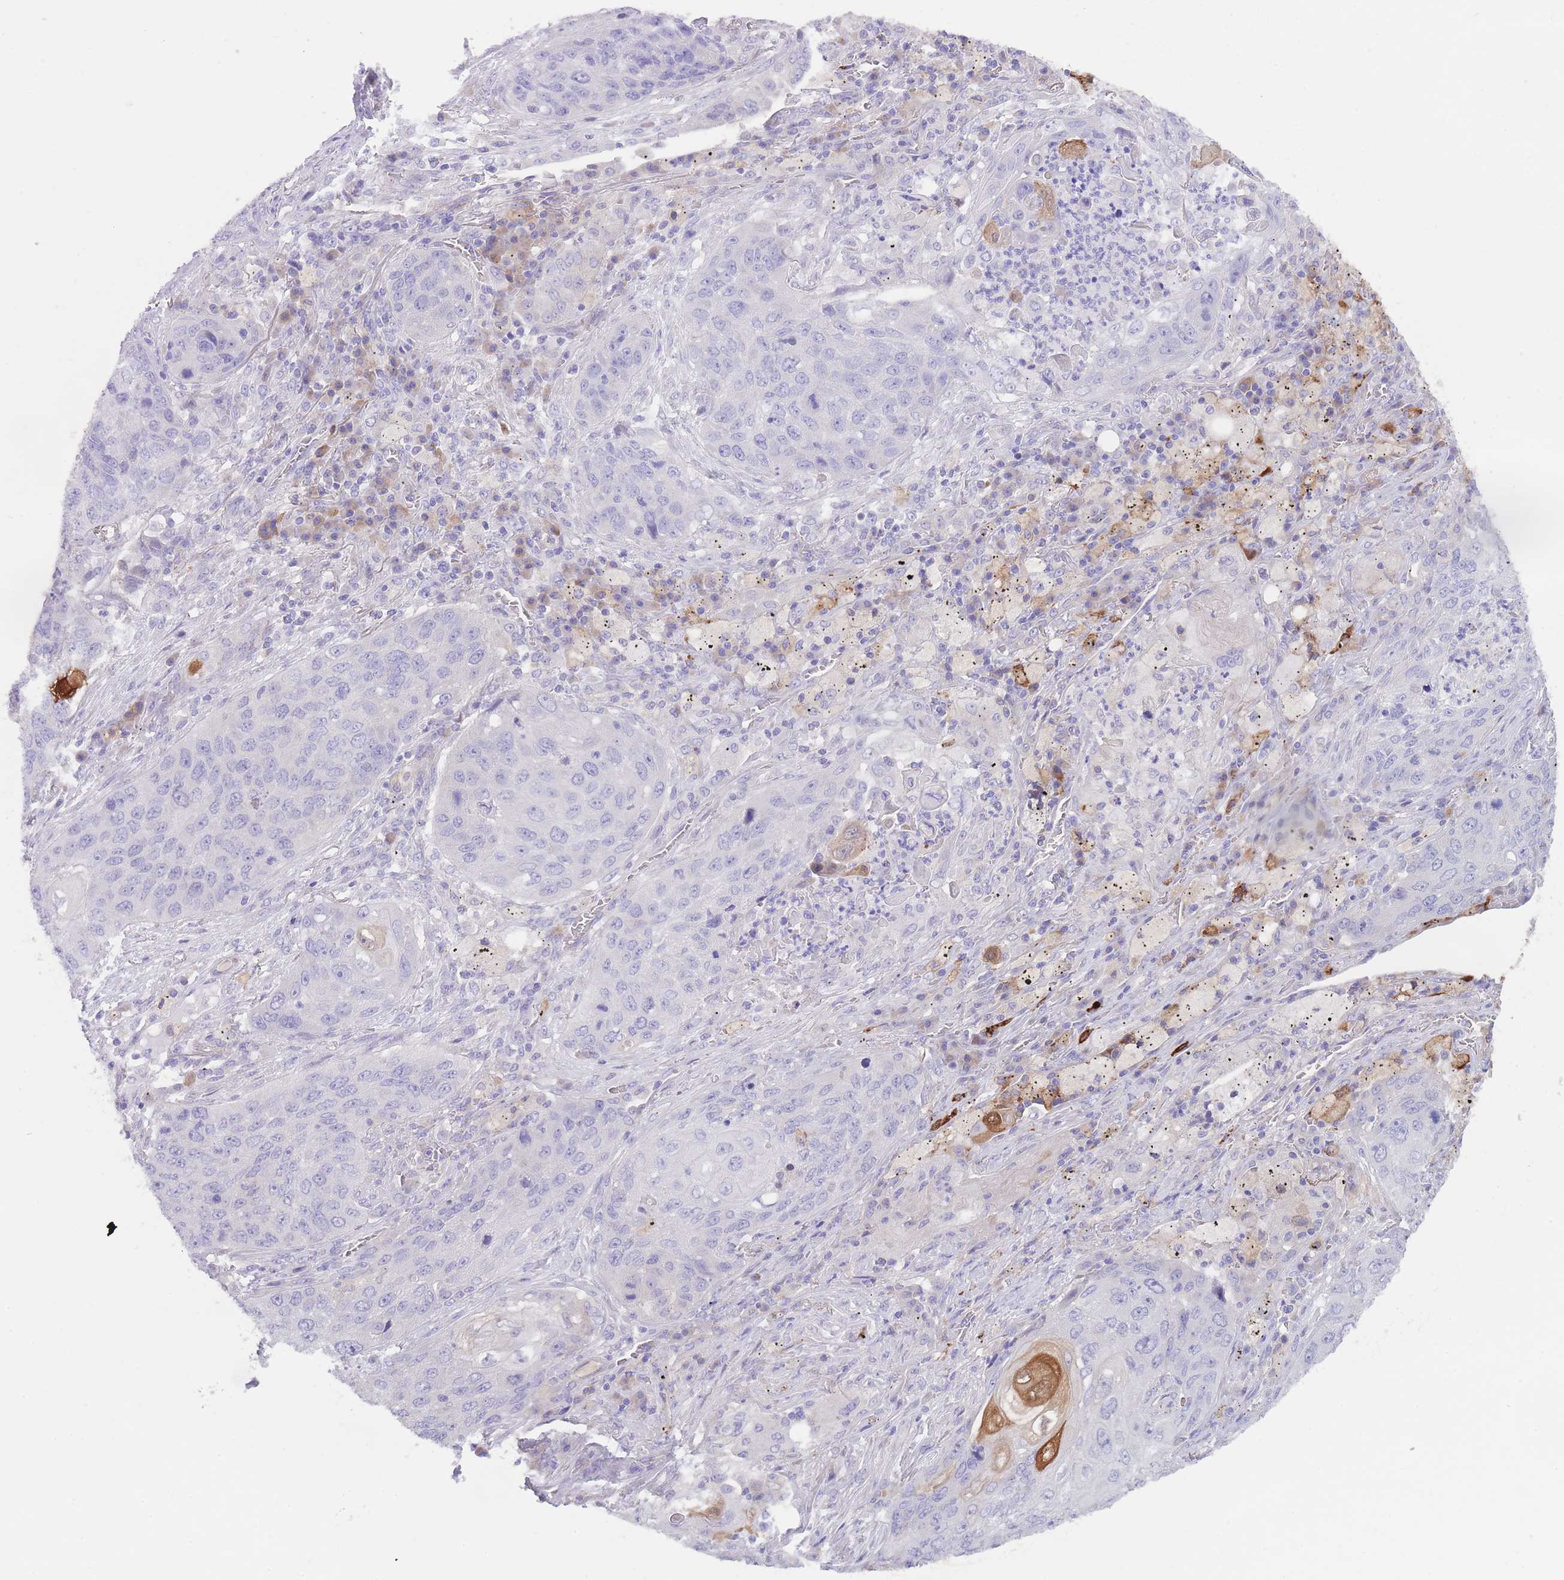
{"staining": {"intensity": "negative", "quantity": "none", "location": "none"}, "tissue": "lung cancer", "cell_type": "Tumor cells", "image_type": "cancer", "snomed": [{"axis": "morphology", "description": "Squamous cell carcinoma, NOS"}, {"axis": "topography", "description": "Lung"}], "caption": "Immunohistochemistry of human lung cancer (squamous cell carcinoma) exhibits no positivity in tumor cells. Brightfield microscopy of immunohistochemistry (IHC) stained with DAB (brown) and hematoxylin (blue), captured at high magnification.", "gene": "QTRT1", "patient": {"sex": "female", "age": 63}}